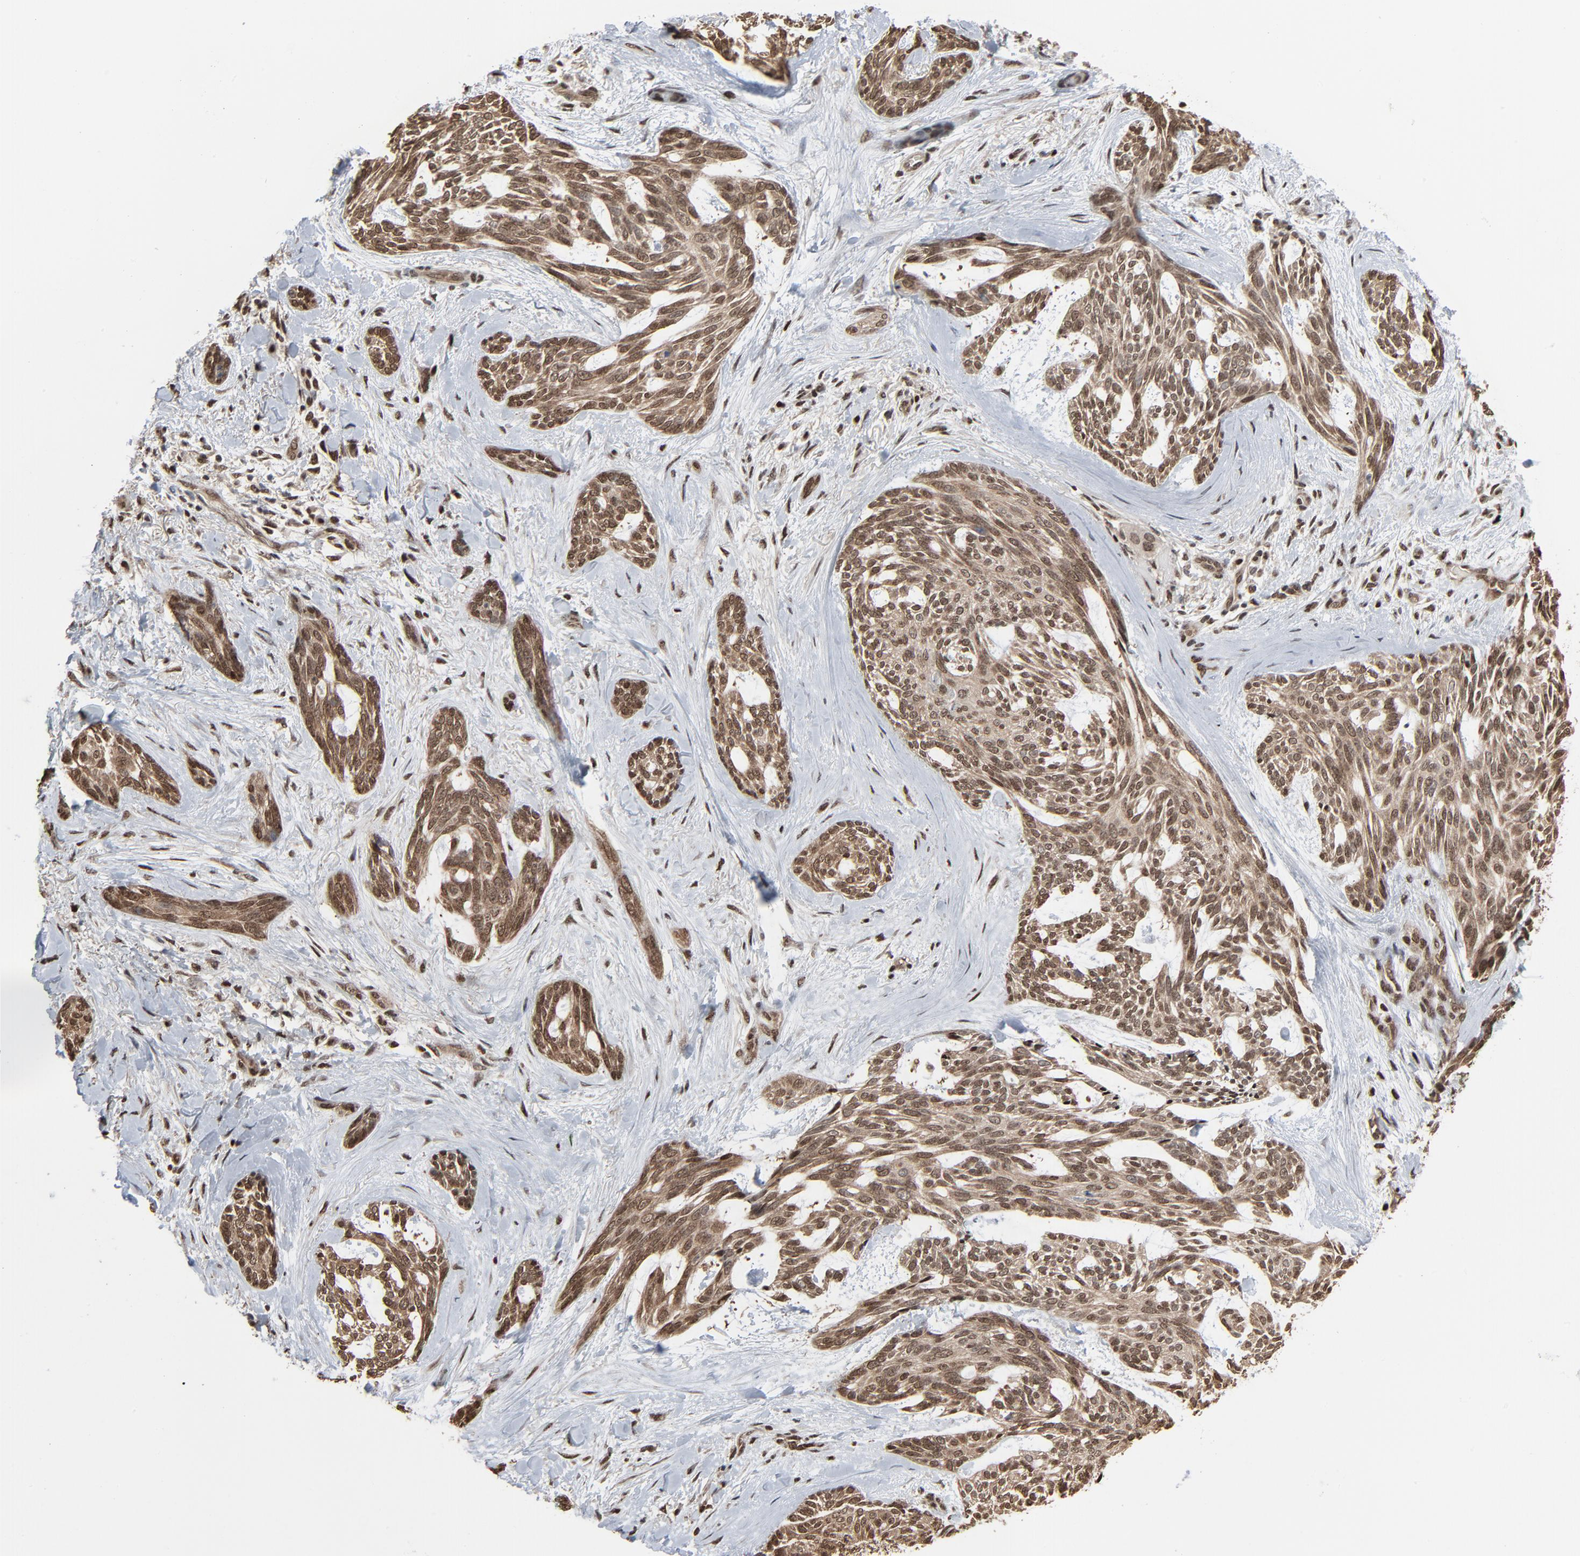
{"staining": {"intensity": "moderate", "quantity": ">75%", "location": "cytoplasmic/membranous,nuclear"}, "tissue": "skin cancer", "cell_type": "Tumor cells", "image_type": "cancer", "snomed": [{"axis": "morphology", "description": "Normal tissue, NOS"}, {"axis": "morphology", "description": "Basal cell carcinoma"}, {"axis": "topography", "description": "Skin"}], "caption": "Immunohistochemical staining of human skin cancer (basal cell carcinoma) reveals moderate cytoplasmic/membranous and nuclear protein staining in about >75% of tumor cells. (Stains: DAB (3,3'-diaminobenzidine) in brown, nuclei in blue, Microscopy: brightfield microscopy at high magnification).", "gene": "MEIS2", "patient": {"sex": "female", "age": 71}}